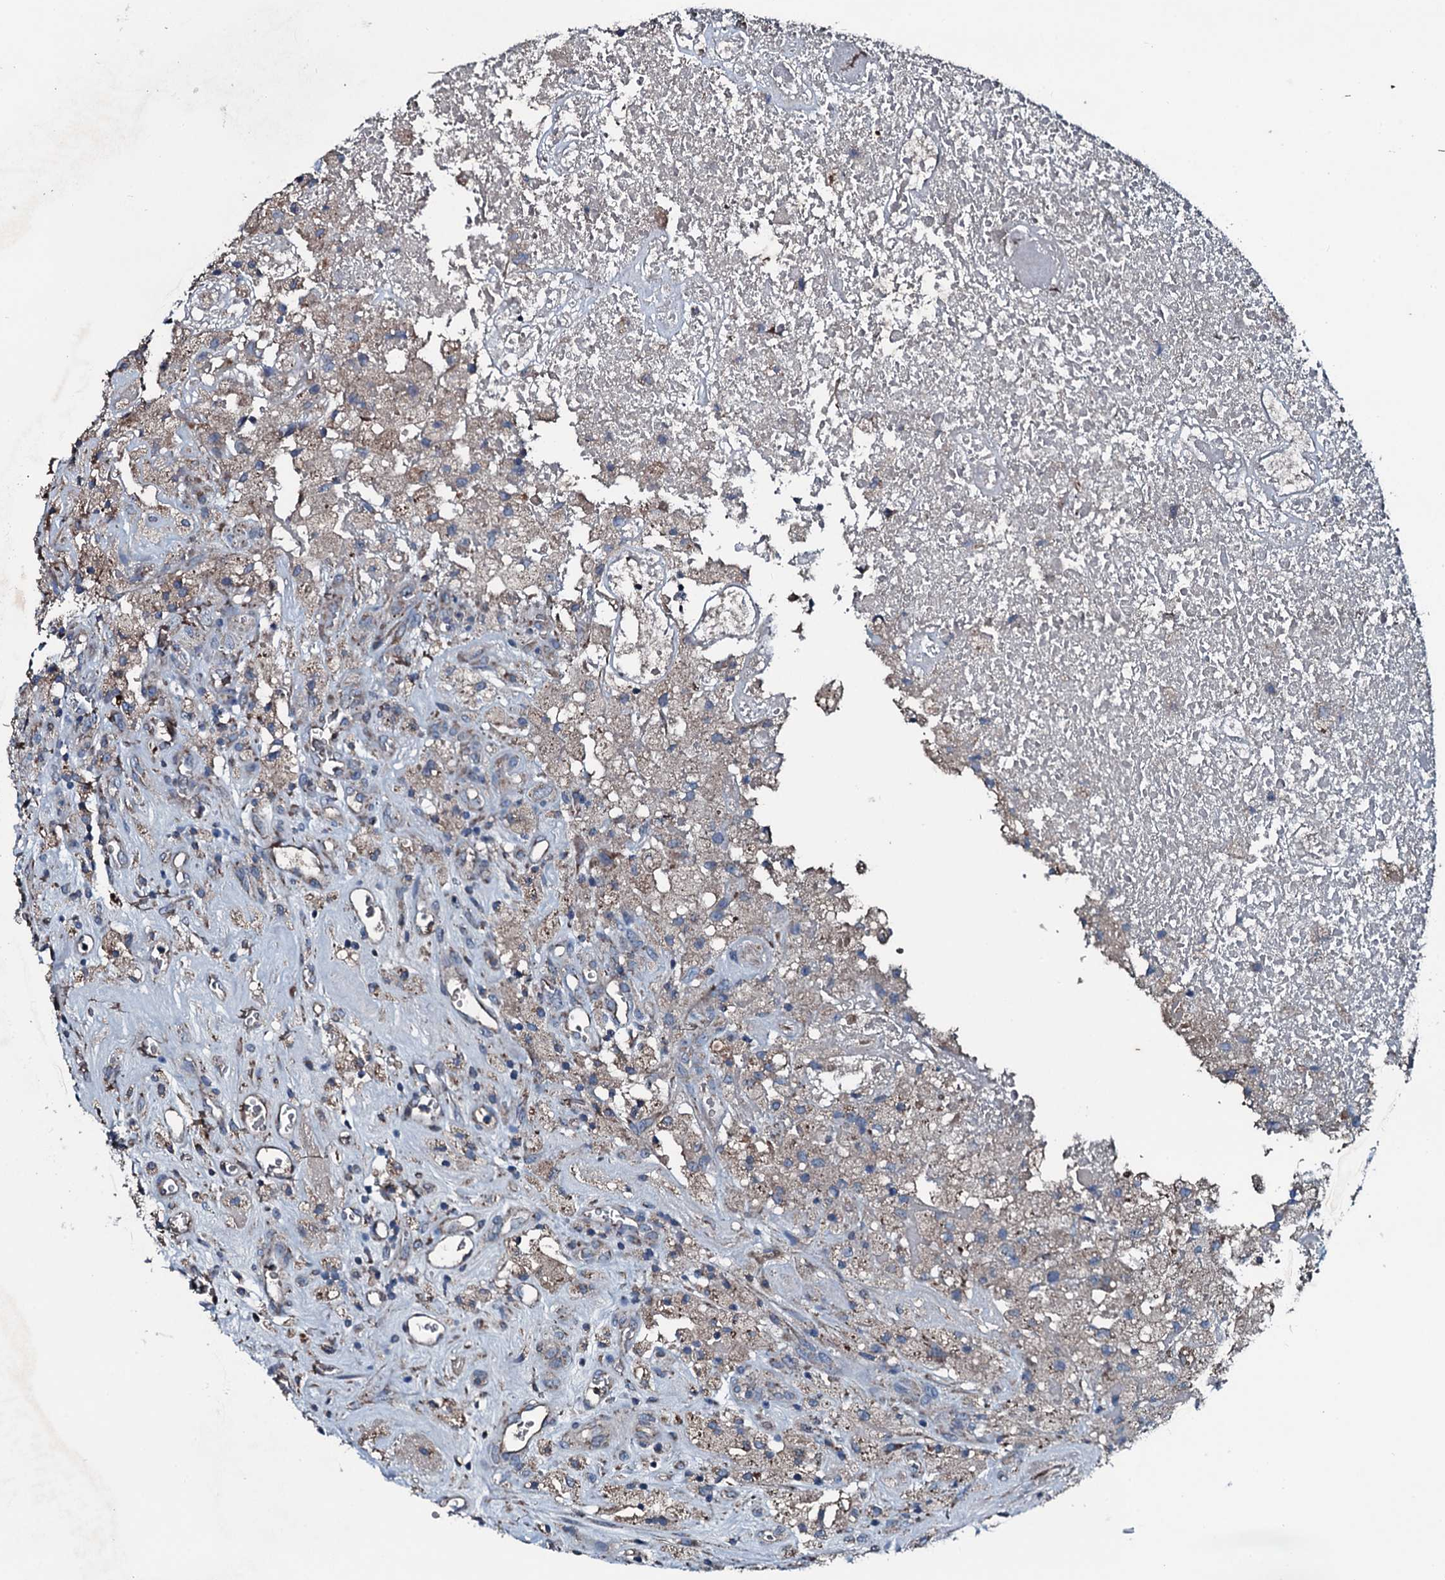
{"staining": {"intensity": "negative", "quantity": "none", "location": "none"}, "tissue": "glioma", "cell_type": "Tumor cells", "image_type": "cancer", "snomed": [{"axis": "morphology", "description": "Glioma, malignant, High grade"}, {"axis": "topography", "description": "Brain"}], "caption": "Malignant glioma (high-grade) stained for a protein using immunohistochemistry (IHC) reveals no staining tumor cells.", "gene": "ACSS3", "patient": {"sex": "male", "age": 76}}